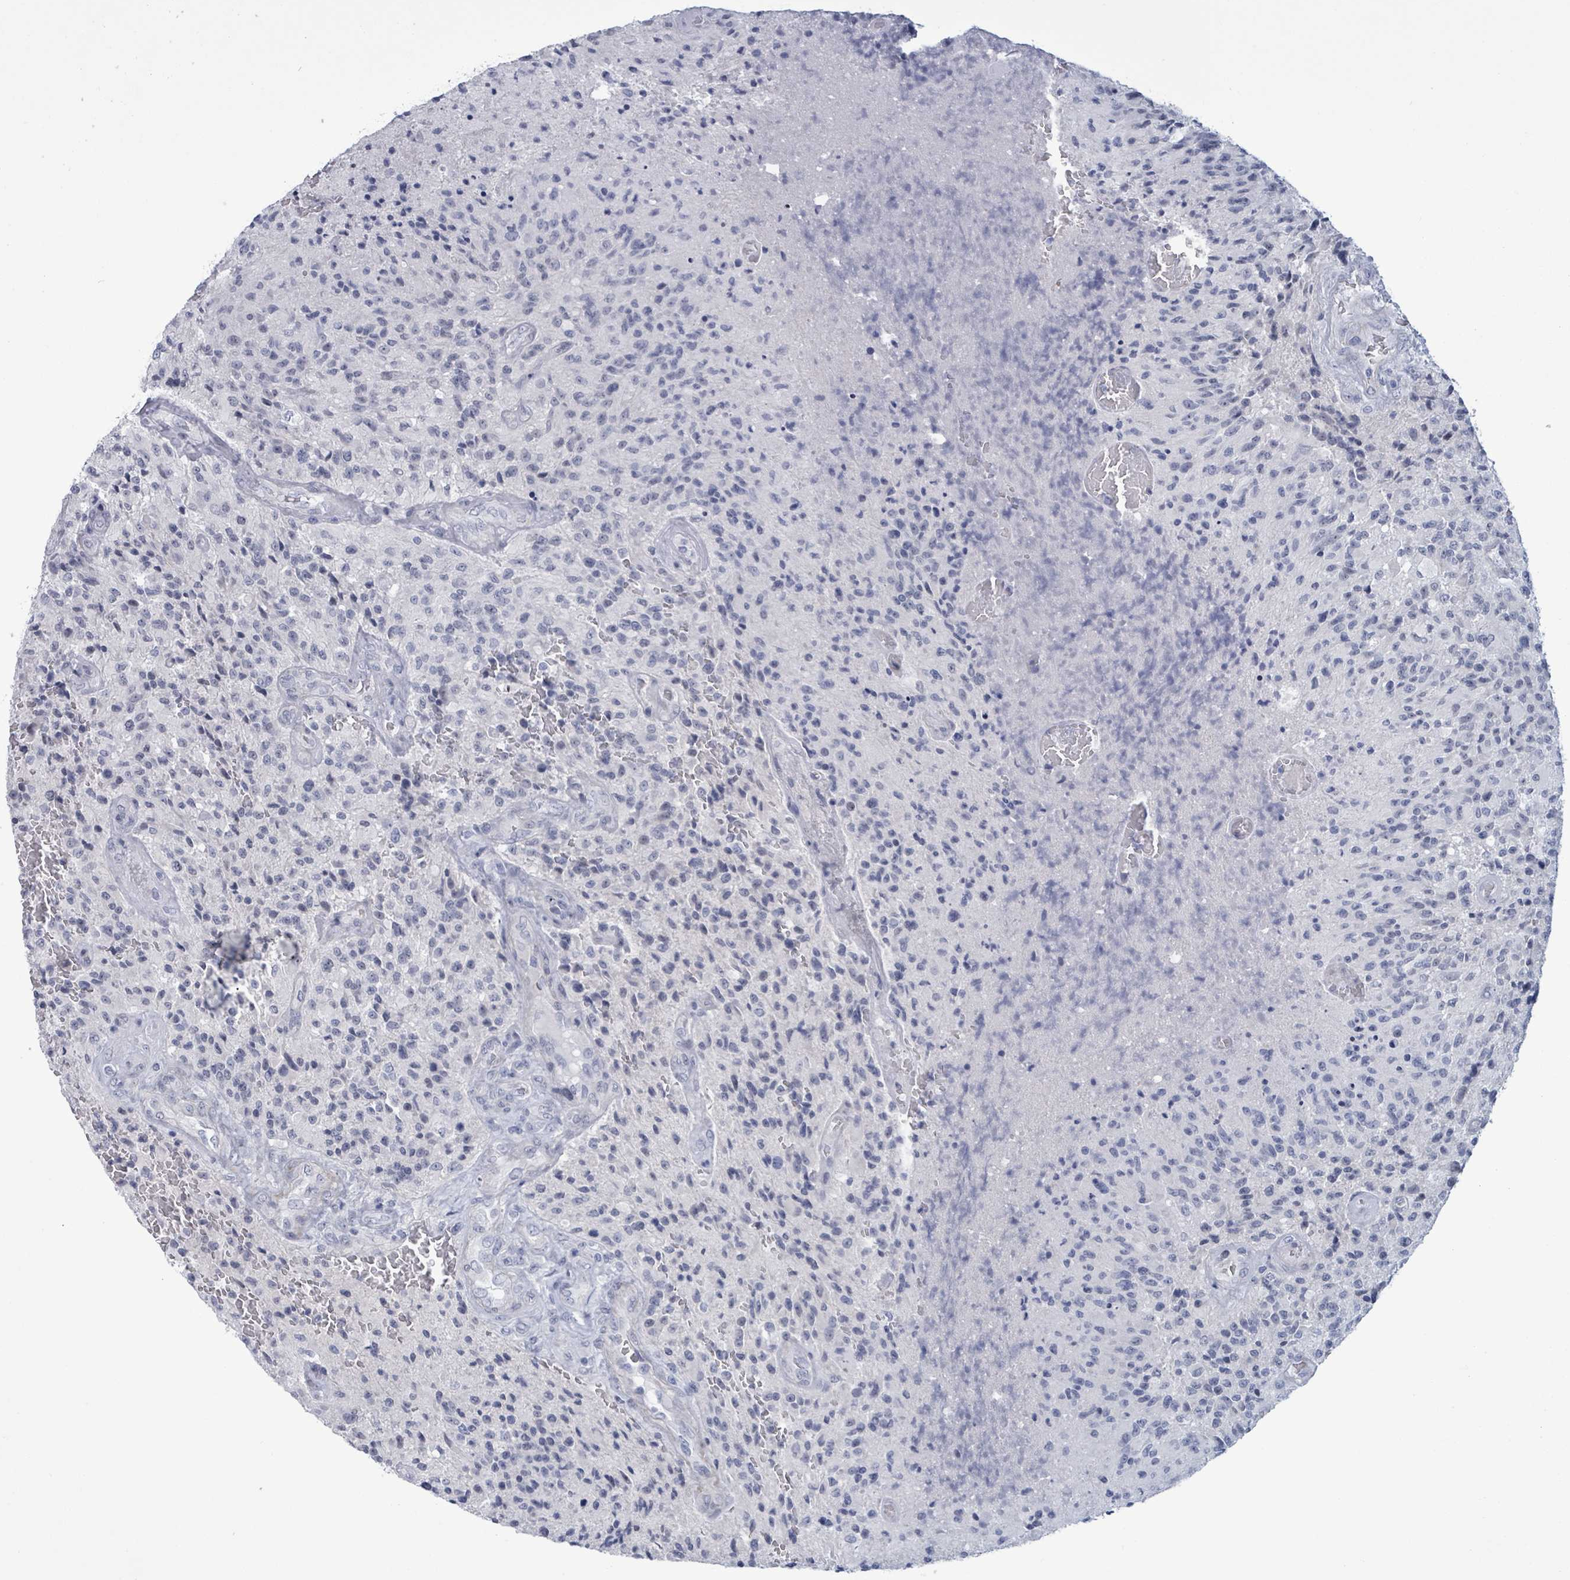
{"staining": {"intensity": "negative", "quantity": "none", "location": "none"}, "tissue": "glioma", "cell_type": "Tumor cells", "image_type": "cancer", "snomed": [{"axis": "morphology", "description": "Normal tissue, NOS"}, {"axis": "morphology", "description": "Glioma, malignant, High grade"}, {"axis": "topography", "description": "Cerebral cortex"}], "caption": "Glioma was stained to show a protein in brown. There is no significant expression in tumor cells.", "gene": "ZNF771", "patient": {"sex": "male", "age": 56}}